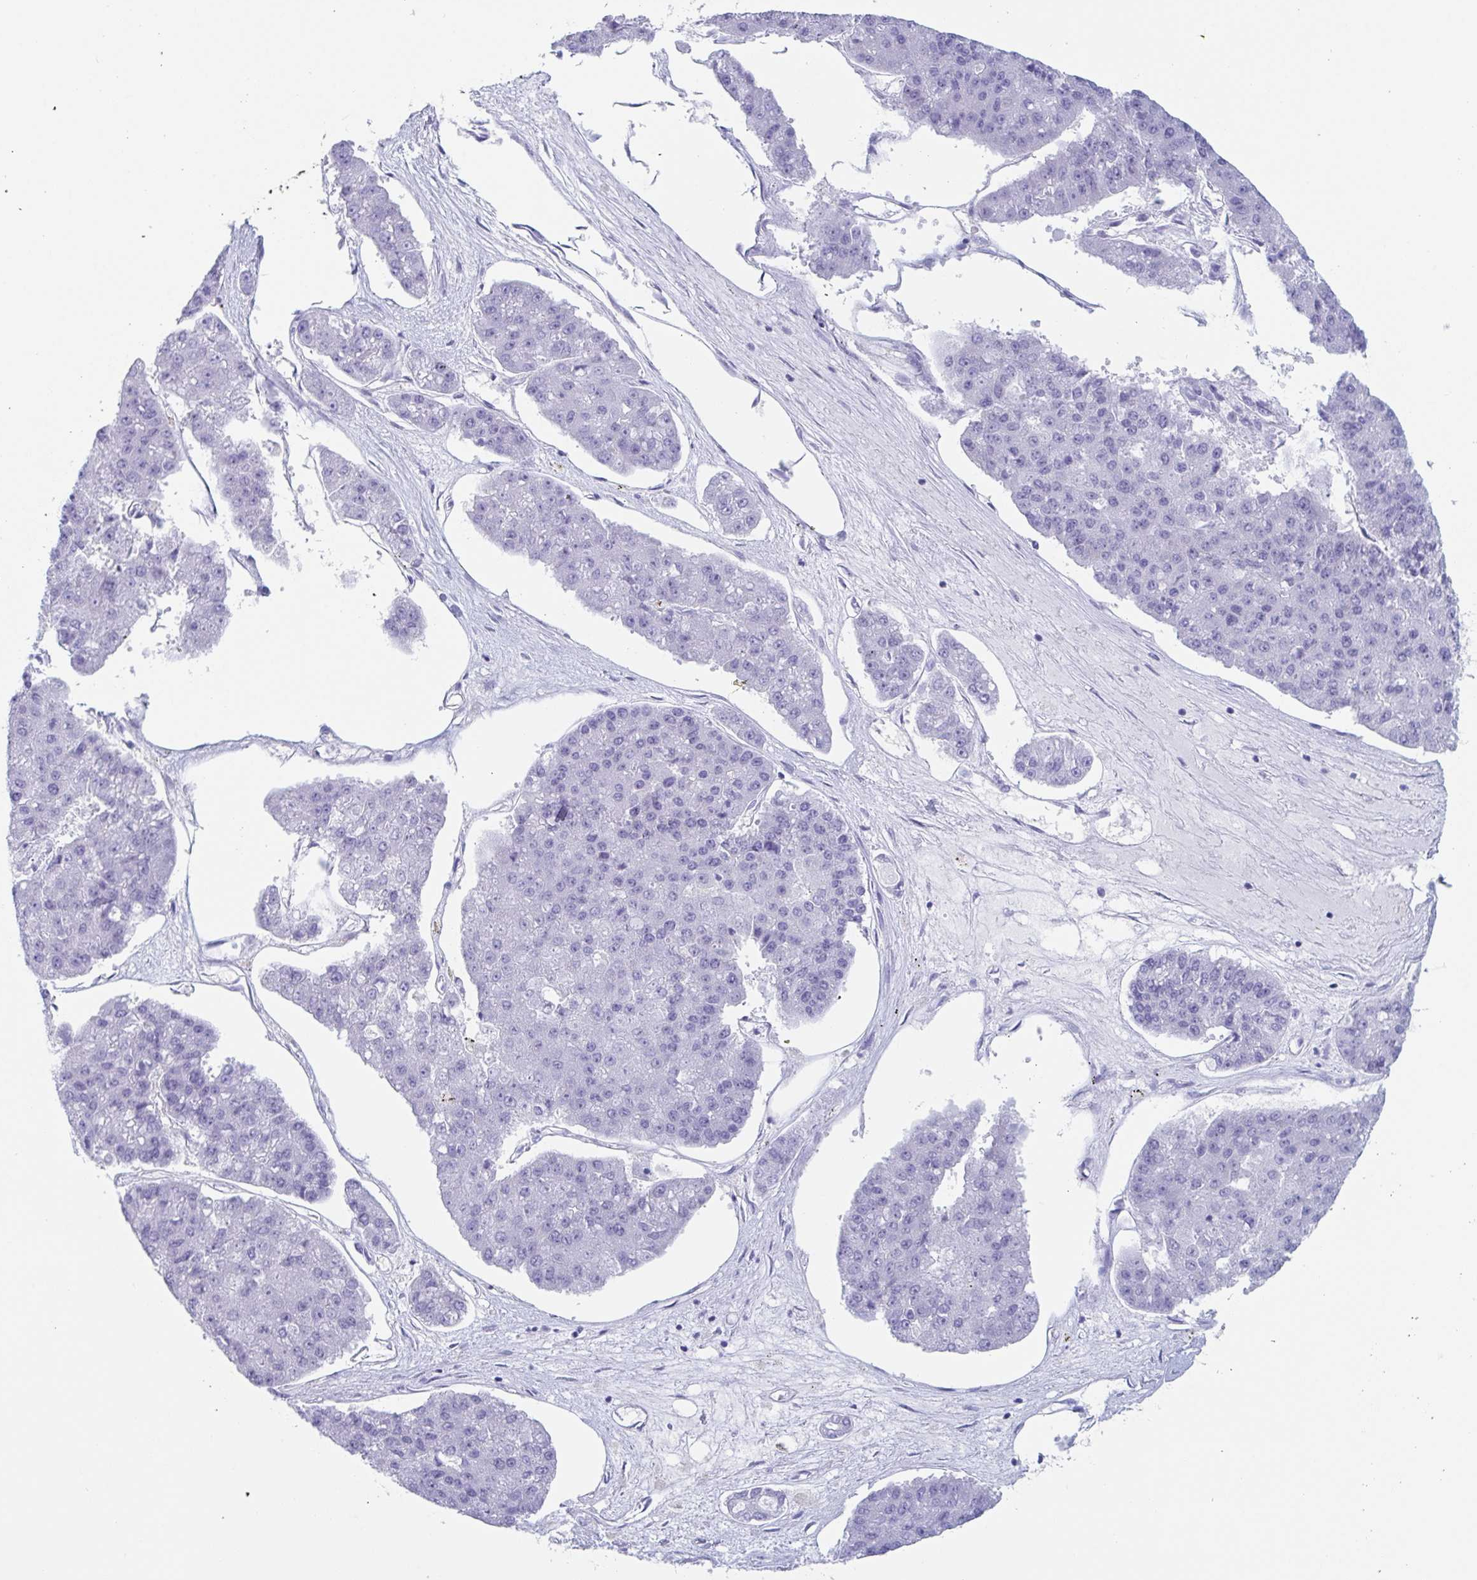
{"staining": {"intensity": "negative", "quantity": "none", "location": "none"}, "tissue": "pancreatic cancer", "cell_type": "Tumor cells", "image_type": "cancer", "snomed": [{"axis": "morphology", "description": "Adenocarcinoma, NOS"}, {"axis": "topography", "description": "Pancreas"}], "caption": "The micrograph exhibits no significant positivity in tumor cells of adenocarcinoma (pancreatic).", "gene": "ZPBP", "patient": {"sex": "male", "age": 50}}